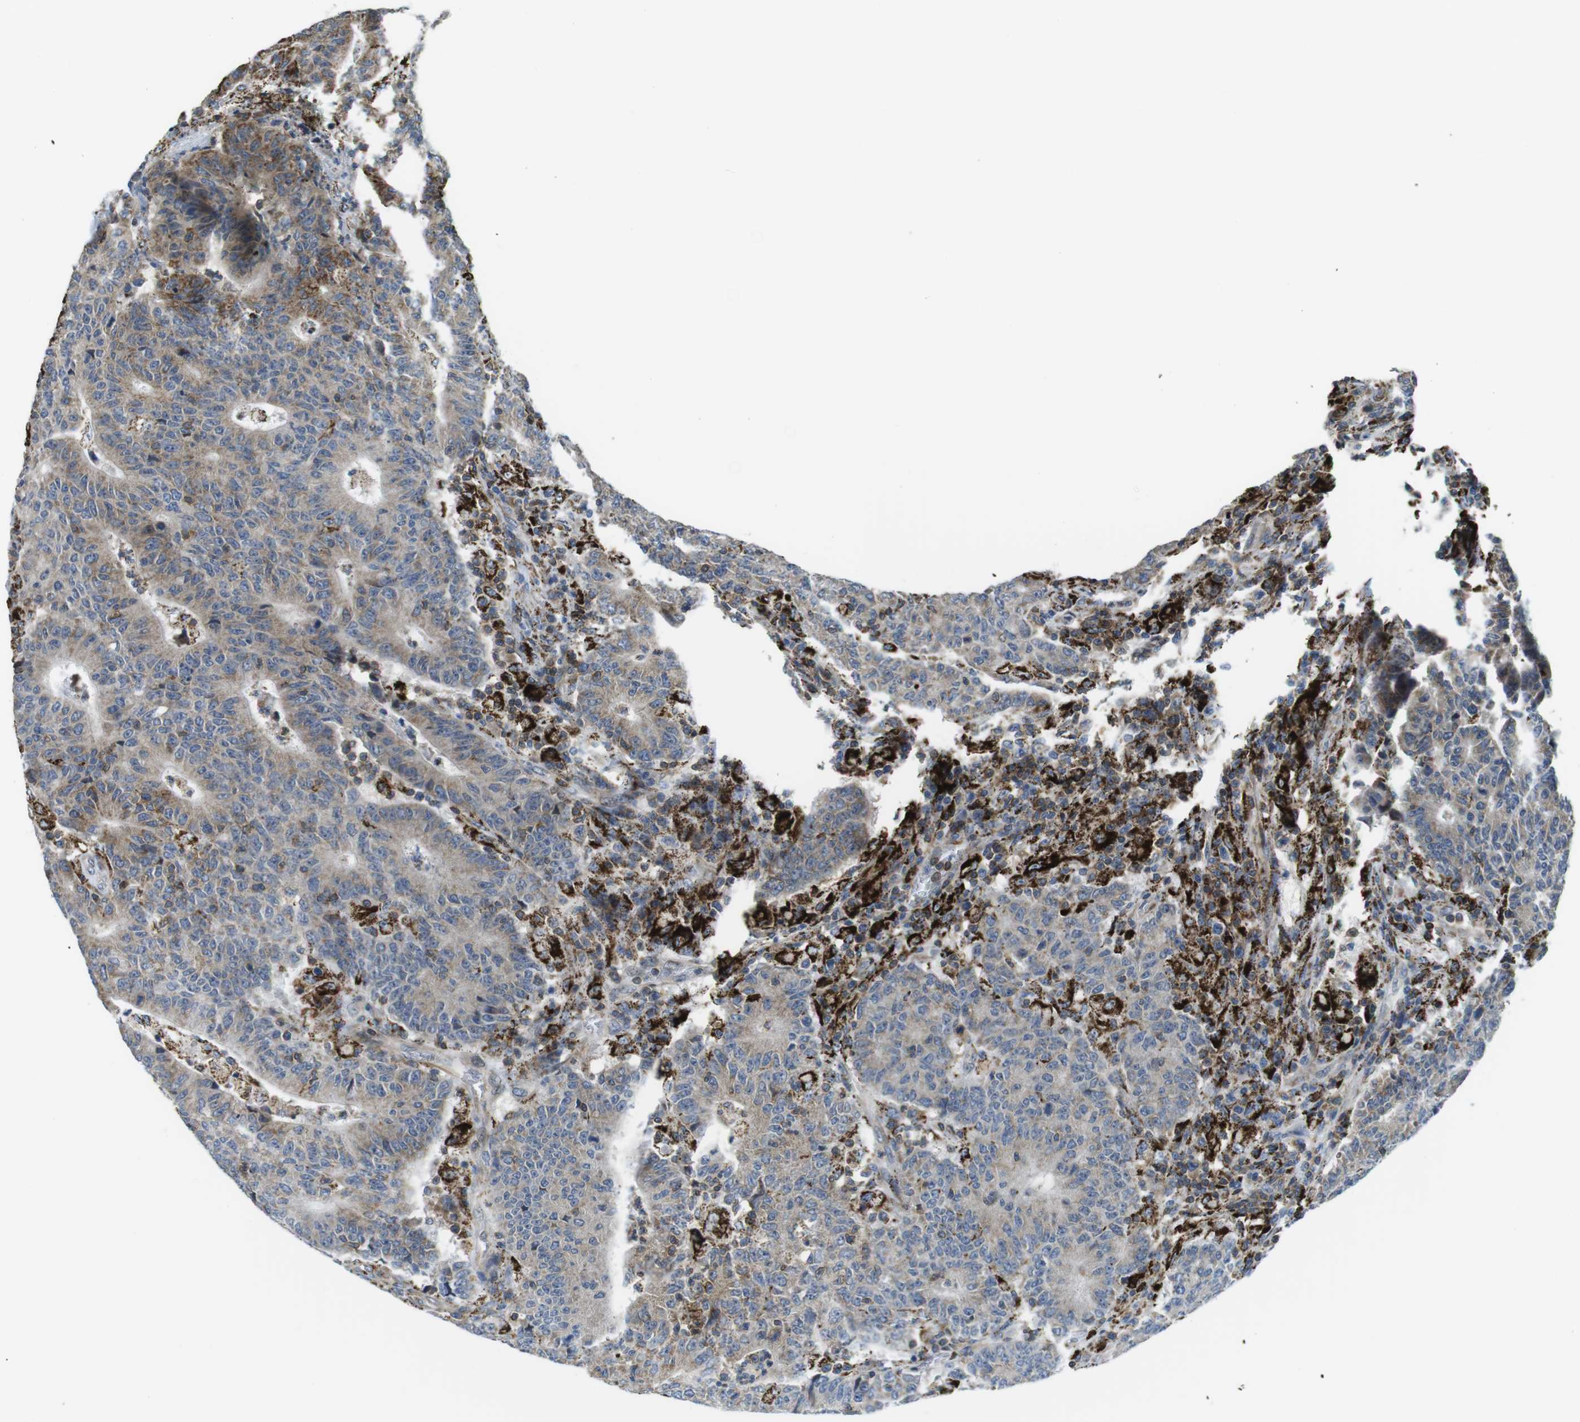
{"staining": {"intensity": "weak", "quantity": ">75%", "location": "cytoplasmic/membranous"}, "tissue": "colorectal cancer", "cell_type": "Tumor cells", "image_type": "cancer", "snomed": [{"axis": "morphology", "description": "Normal tissue, NOS"}, {"axis": "morphology", "description": "Adenocarcinoma, NOS"}, {"axis": "topography", "description": "Colon"}], "caption": "Colorectal cancer stained with a brown dye reveals weak cytoplasmic/membranous positive expression in about >75% of tumor cells.", "gene": "KCNE3", "patient": {"sex": "female", "age": 75}}